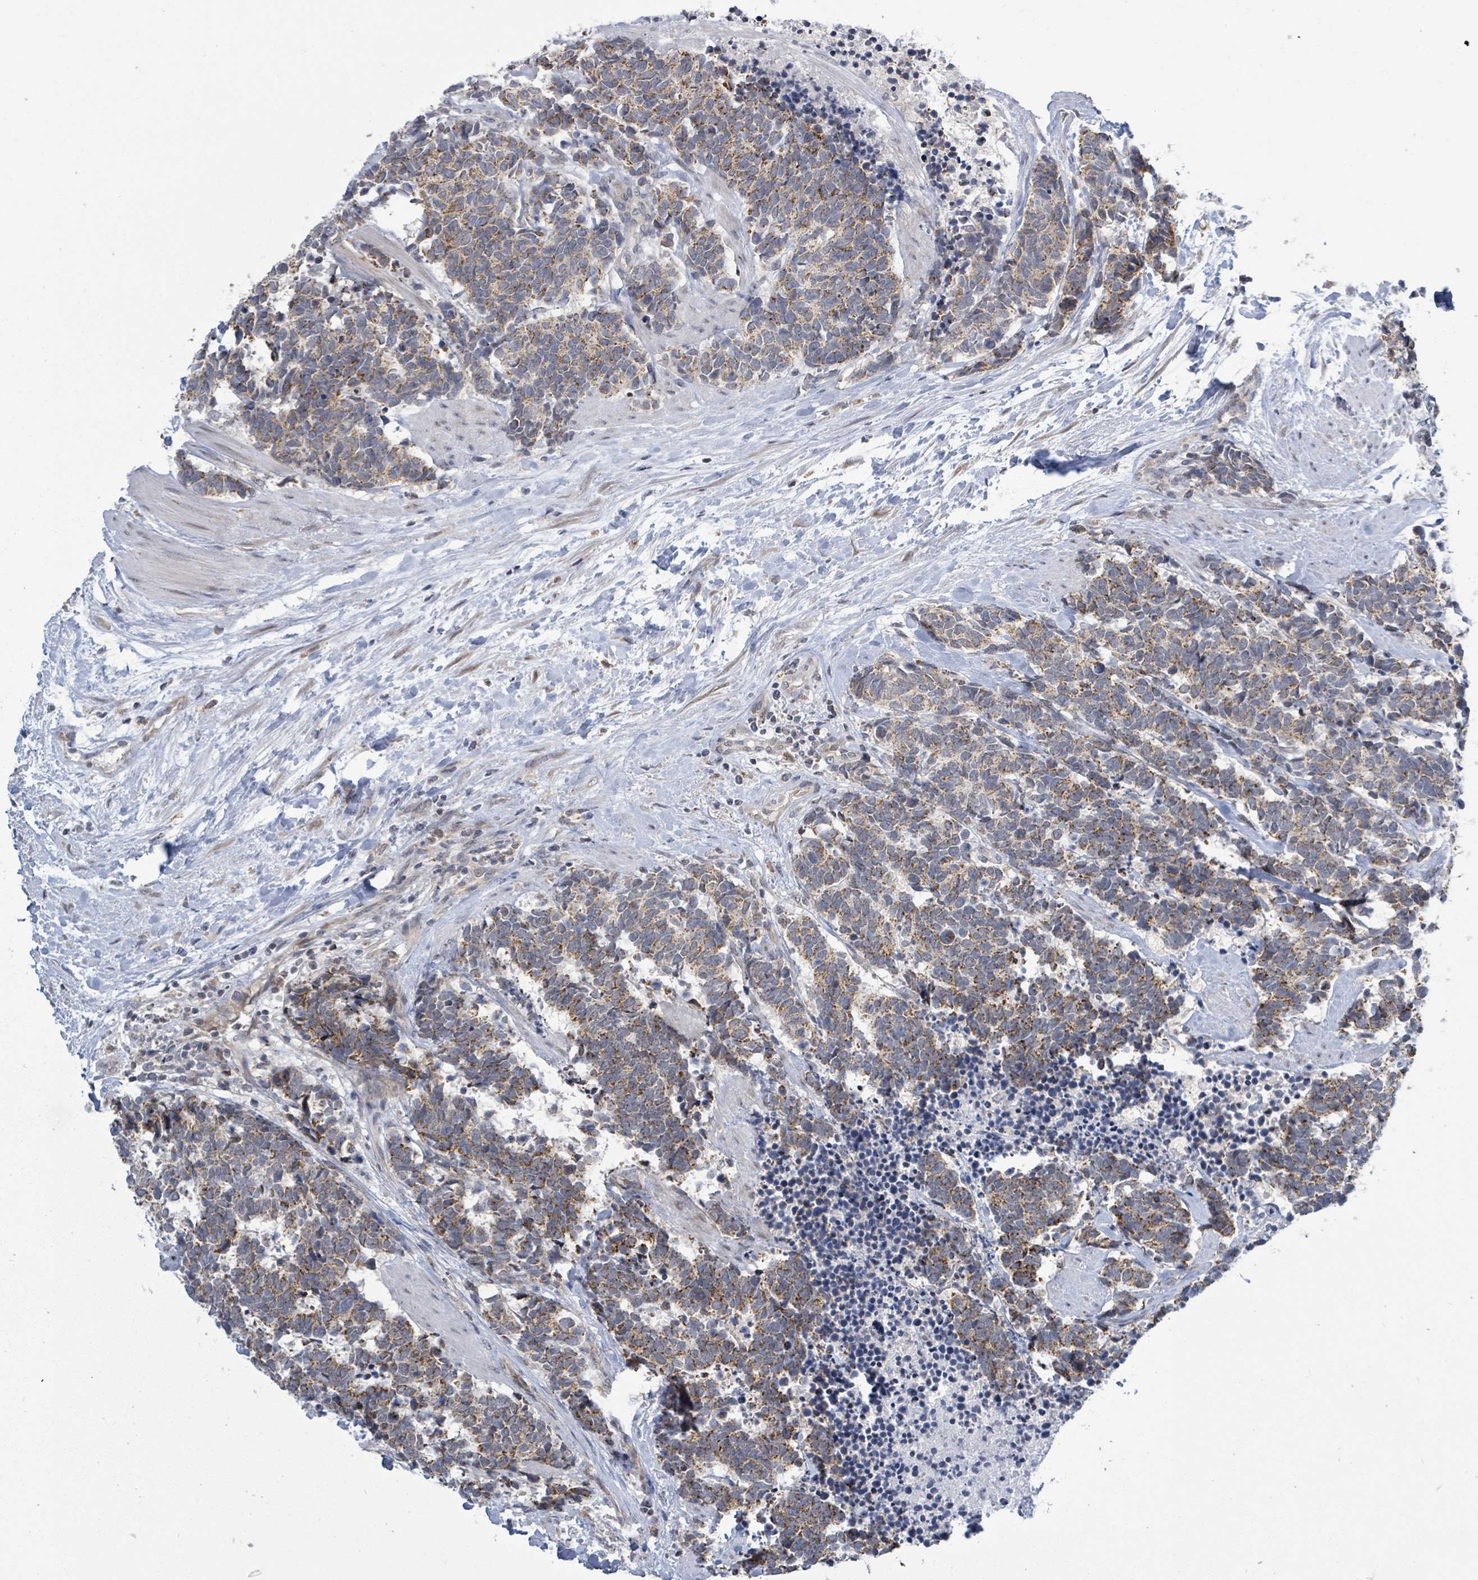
{"staining": {"intensity": "moderate", "quantity": ">75%", "location": "cytoplasmic/membranous"}, "tissue": "carcinoid", "cell_type": "Tumor cells", "image_type": "cancer", "snomed": [{"axis": "morphology", "description": "Carcinoma, NOS"}, {"axis": "morphology", "description": "Carcinoid, malignant, NOS"}, {"axis": "topography", "description": "Prostate"}], "caption": "Protein staining reveals moderate cytoplasmic/membranous expression in about >75% of tumor cells in malignant carcinoid.", "gene": "COQ10B", "patient": {"sex": "male", "age": 57}}